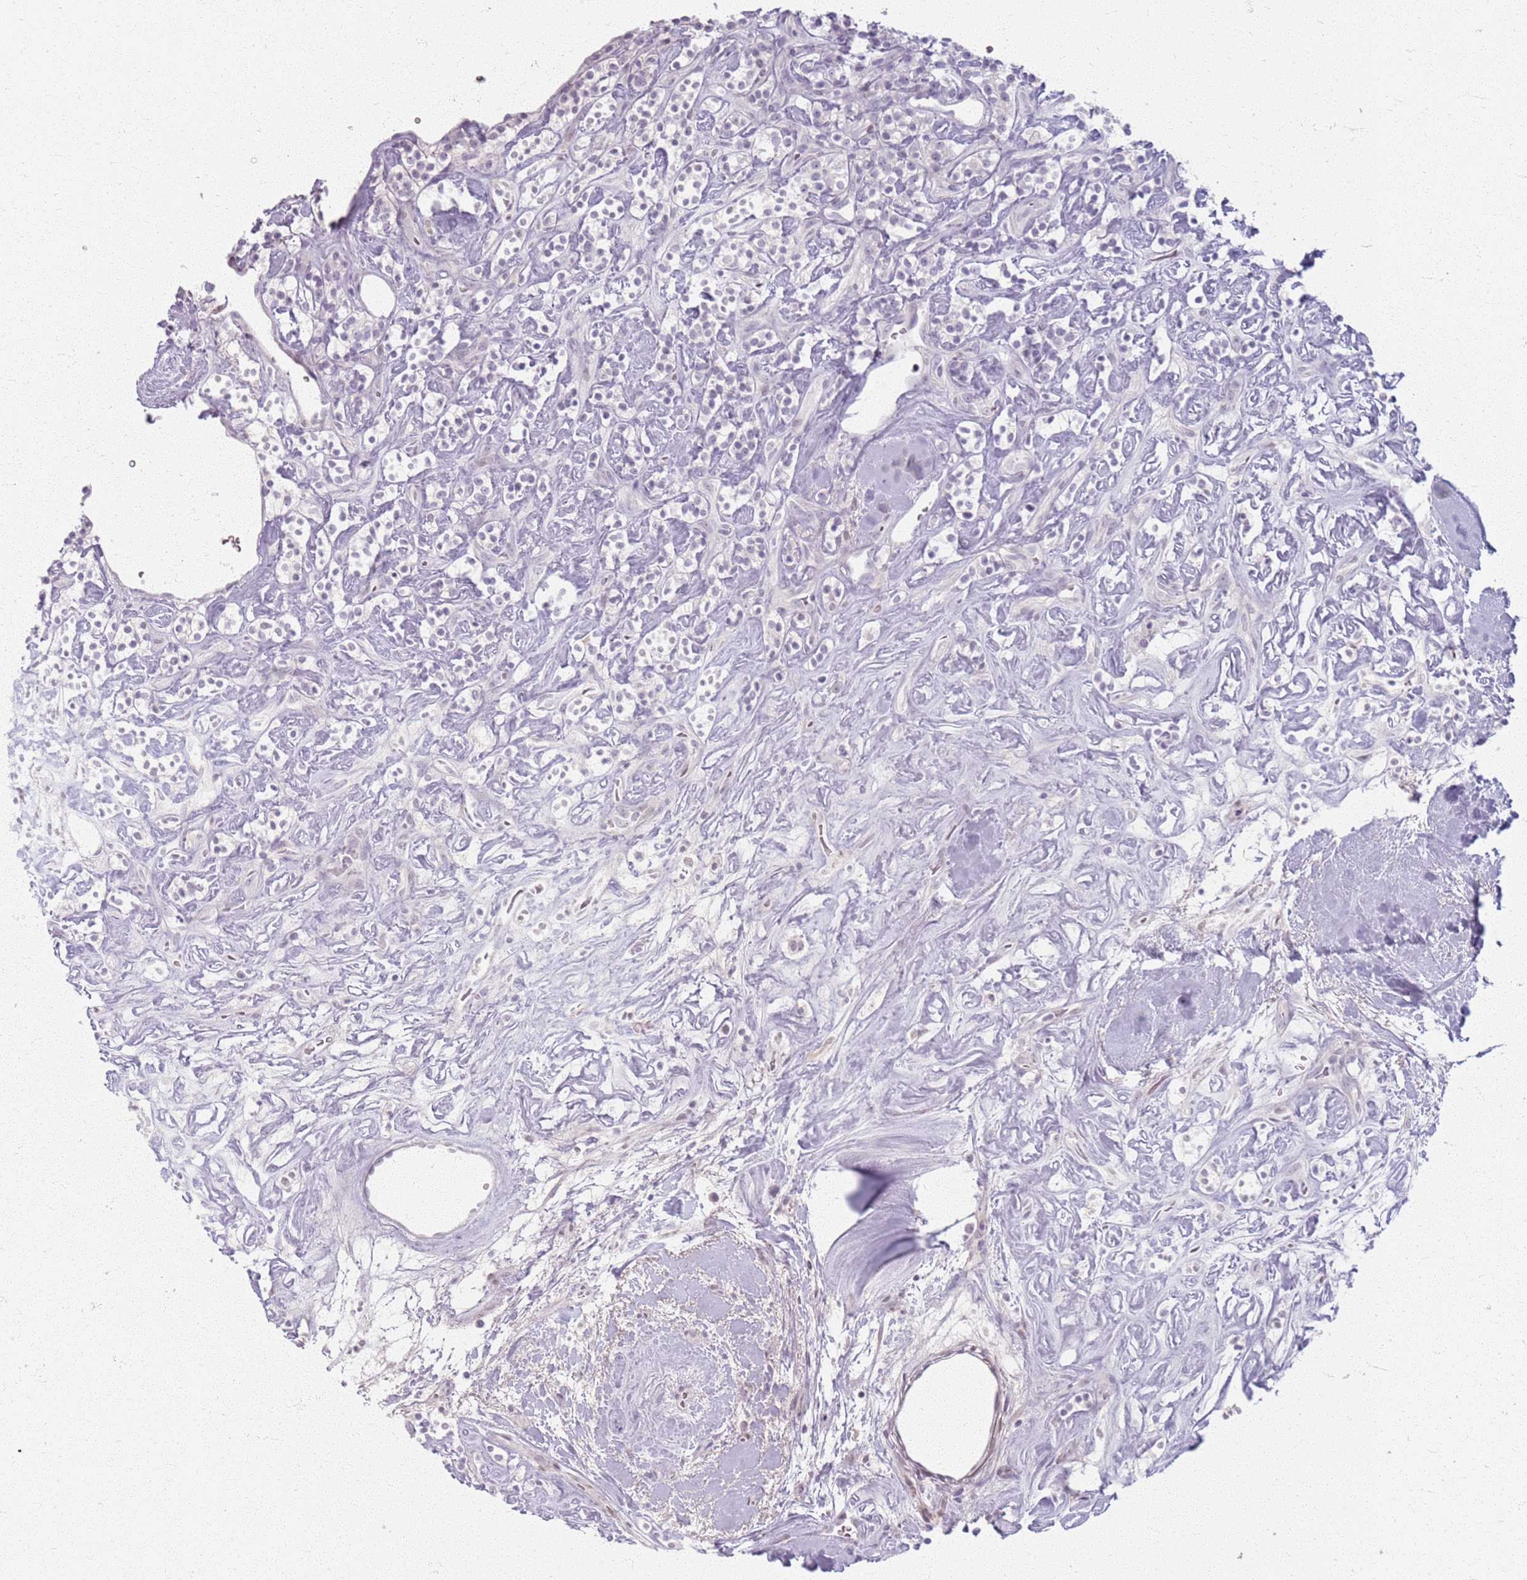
{"staining": {"intensity": "negative", "quantity": "none", "location": "none"}, "tissue": "renal cancer", "cell_type": "Tumor cells", "image_type": "cancer", "snomed": [{"axis": "morphology", "description": "Adenocarcinoma, NOS"}, {"axis": "topography", "description": "Kidney"}], "caption": "Image shows no significant protein staining in tumor cells of renal cancer.", "gene": "CRIPT", "patient": {"sex": "male", "age": 77}}